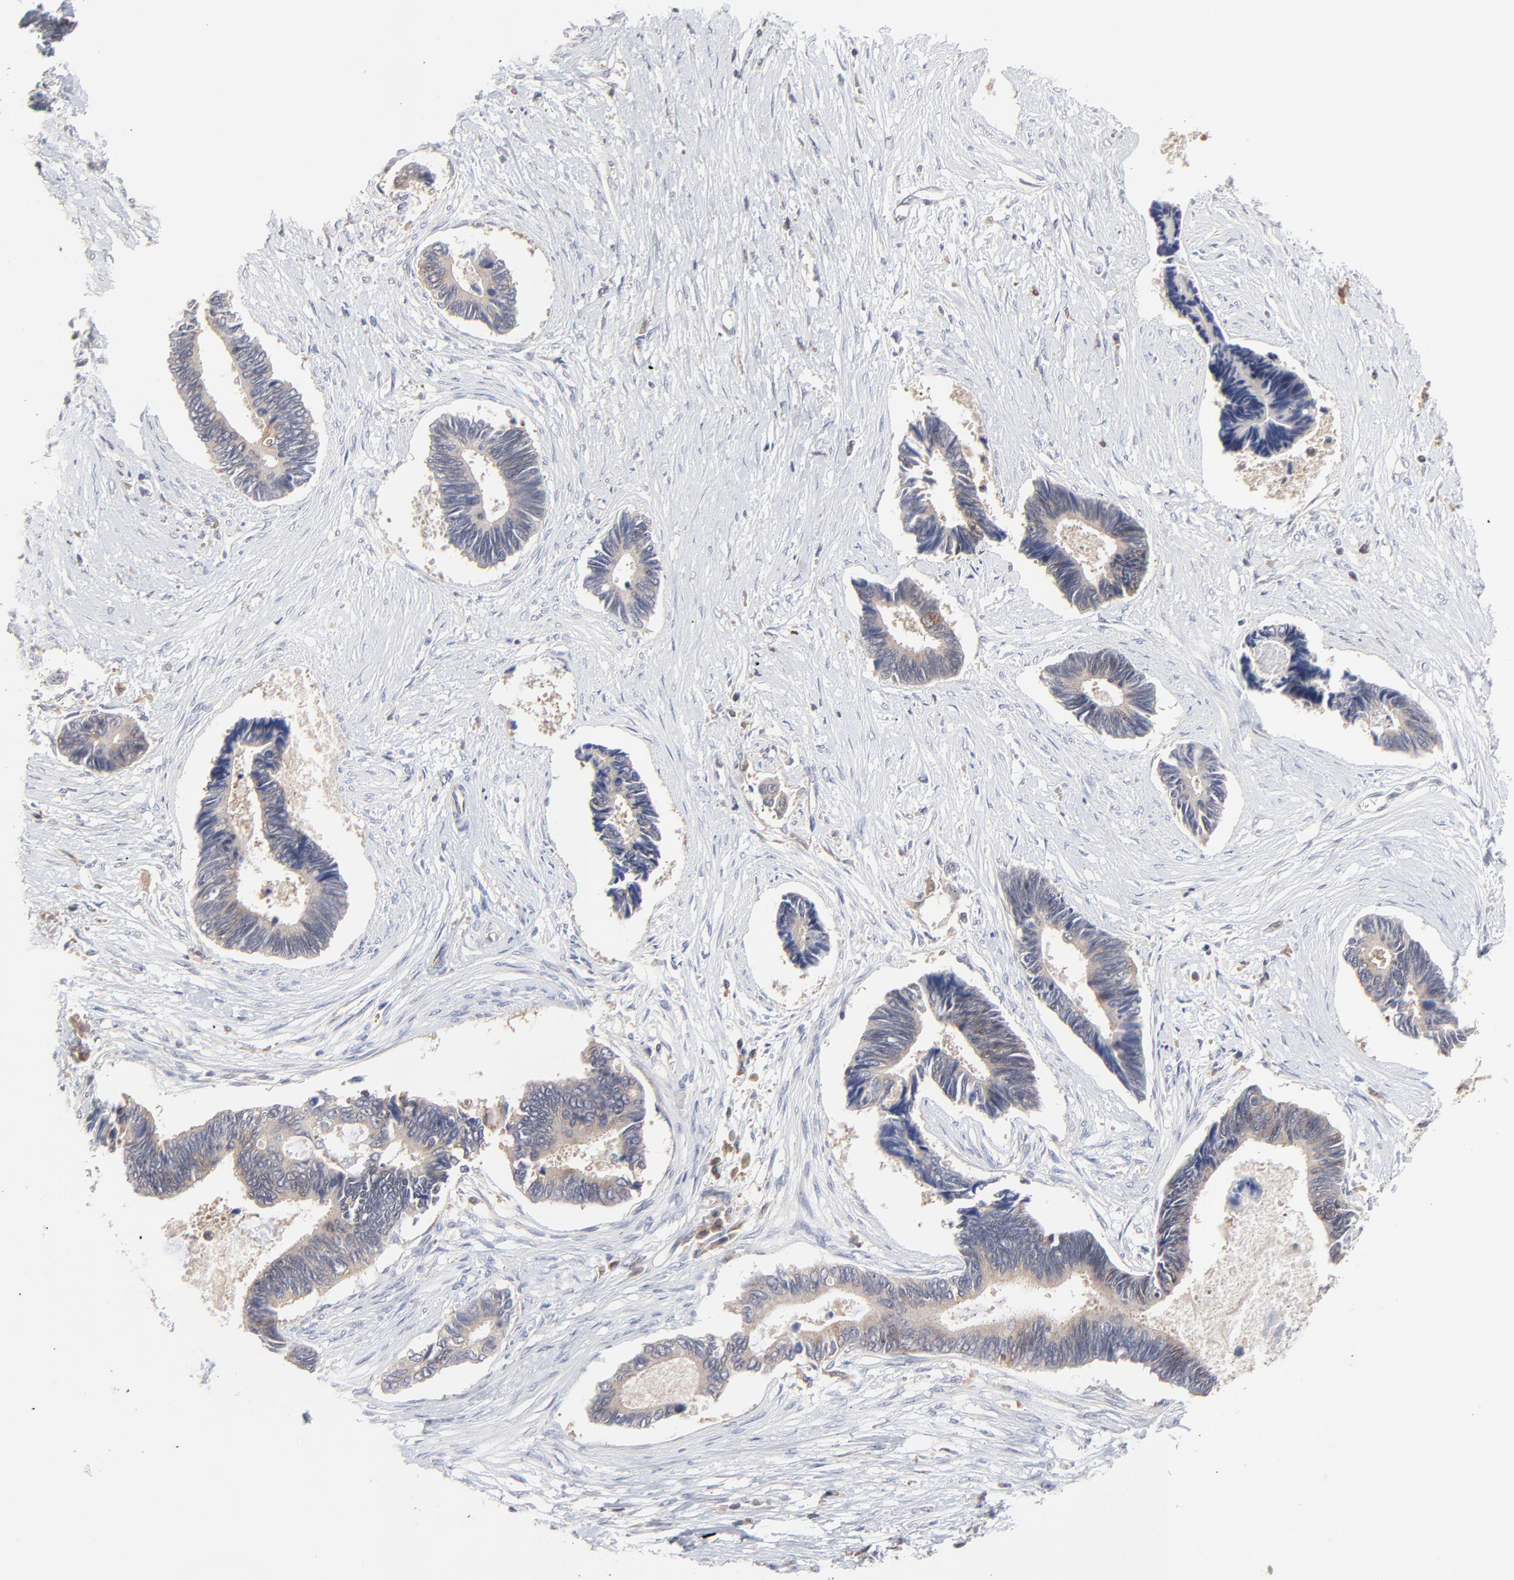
{"staining": {"intensity": "moderate", "quantity": ">75%", "location": "cytoplasmic/membranous"}, "tissue": "pancreatic cancer", "cell_type": "Tumor cells", "image_type": "cancer", "snomed": [{"axis": "morphology", "description": "Adenocarcinoma, NOS"}, {"axis": "topography", "description": "Pancreas"}], "caption": "There is medium levels of moderate cytoplasmic/membranous expression in tumor cells of pancreatic cancer, as demonstrated by immunohistochemical staining (brown color).", "gene": "RAB9A", "patient": {"sex": "female", "age": 70}}